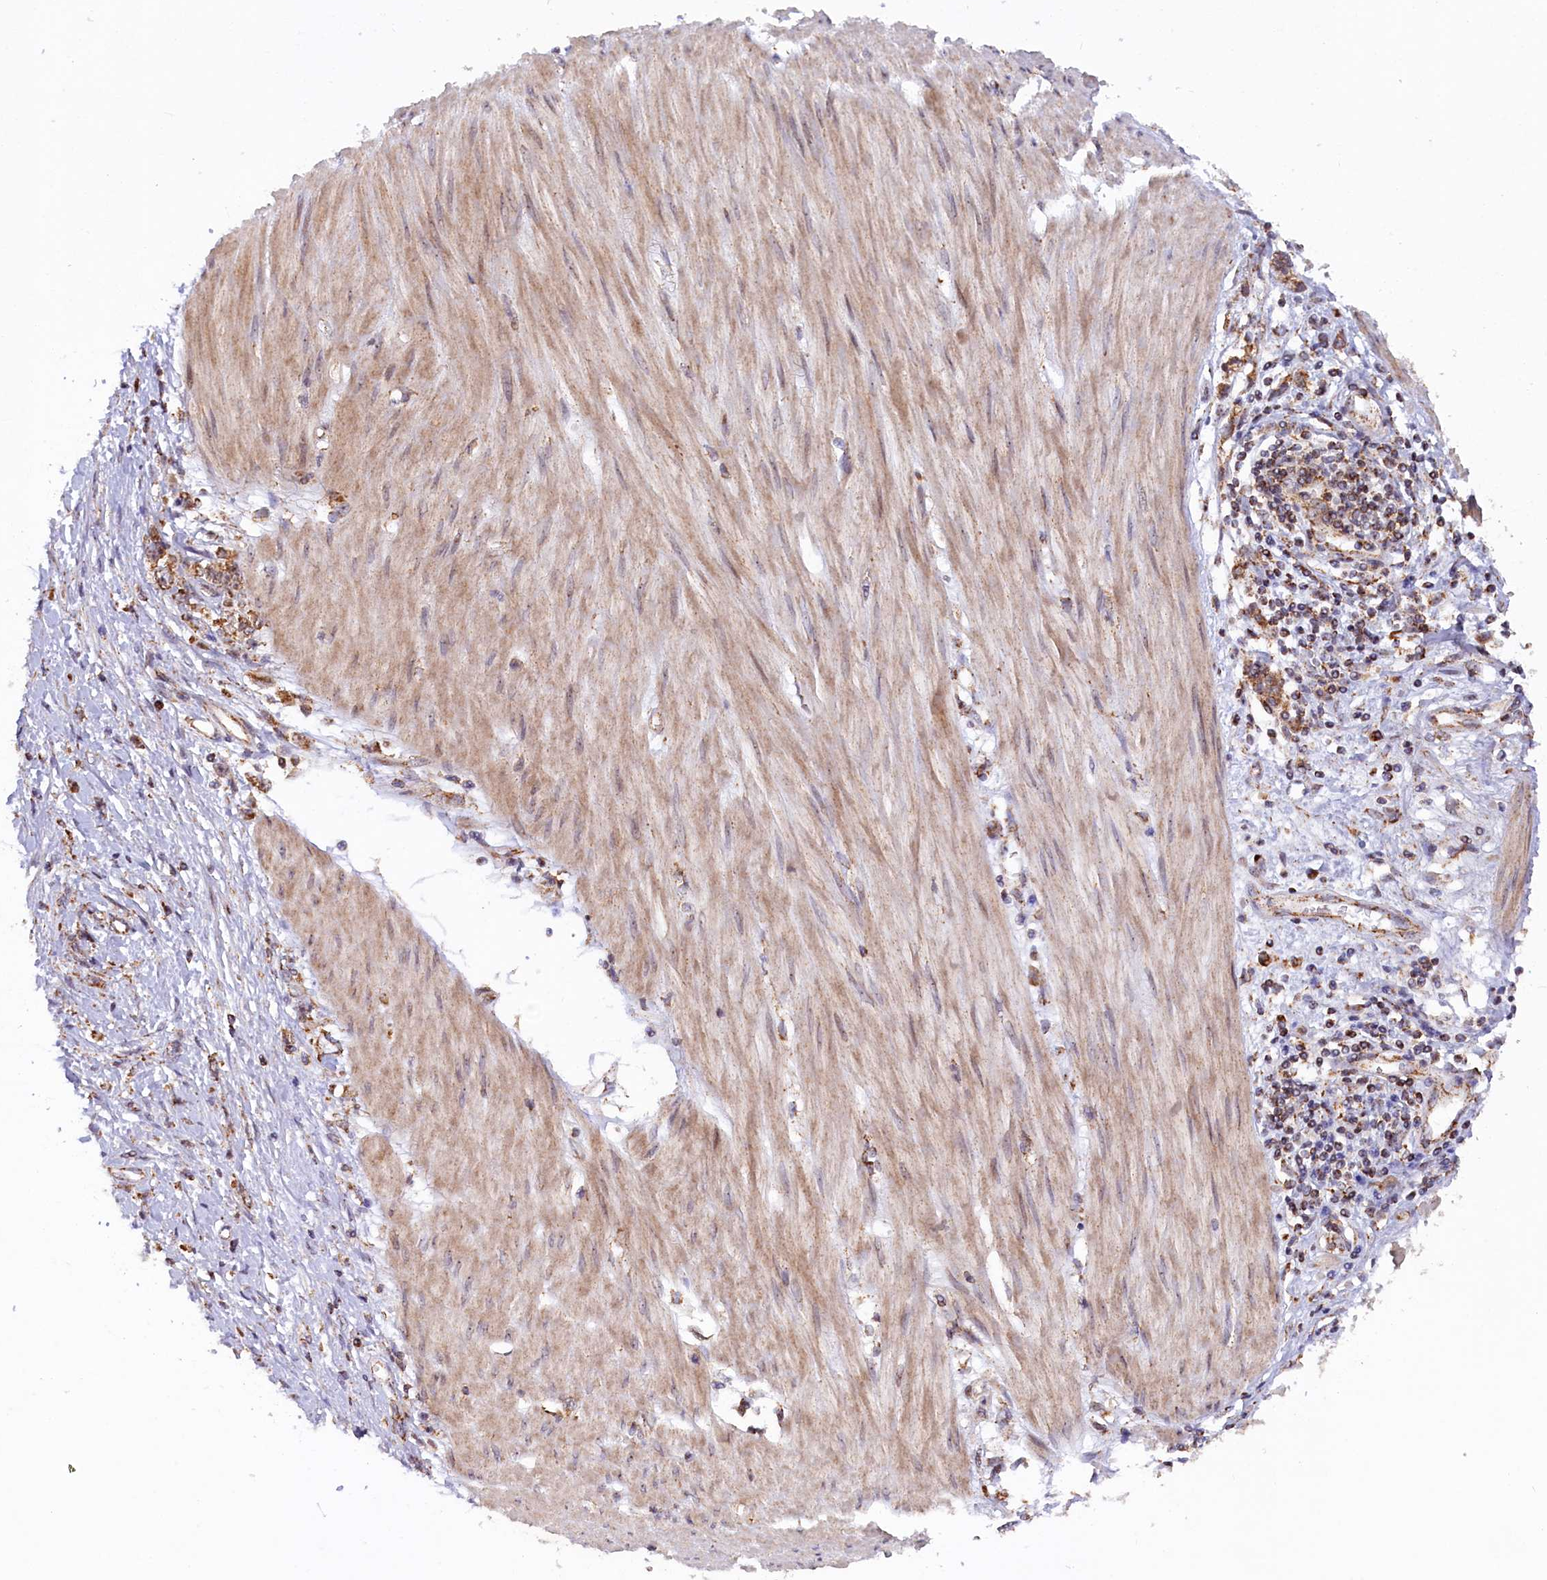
{"staining": {"intensity": "moderate", "quantity": ">75%", "location": "cytoplasmic/membranous"}, "tissue": "stomach cancer", "cell_type": "Tumor cells", "image_type": "cancer", "snomed": [{"axis": "morphology", "description": "Adenocarcinoma, NOS"}, {"axis": "topography", "description": "Stomach"}], "caption": "The image reveals staining of adenocarcinoma (stomach), revealing moderate cytoplasmic/membranous protein positivity (brown color) within tumor cells.", "gene": "DUS3L", "patient": {"sex": "female", "age": 76}}